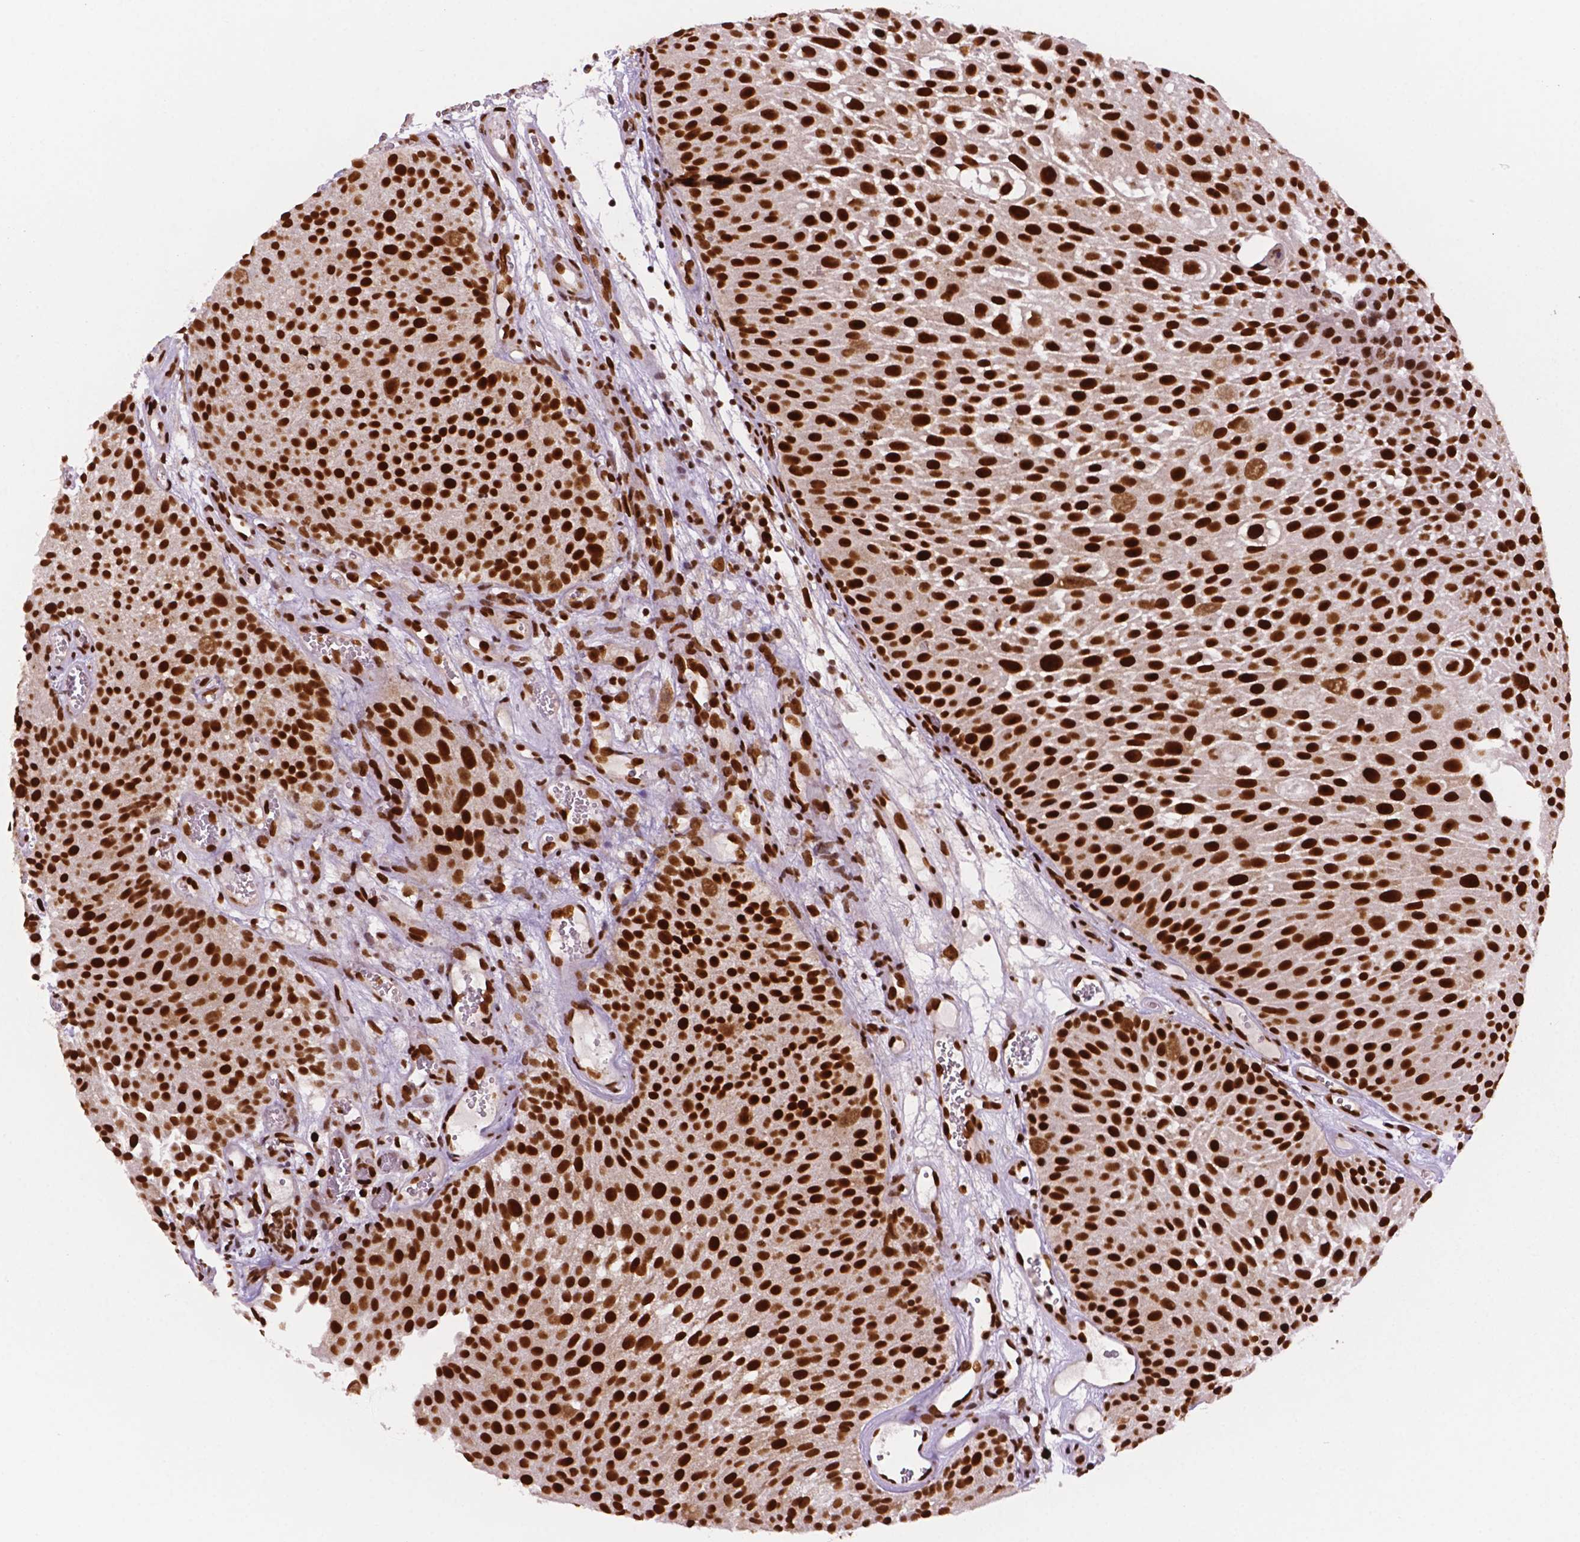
{"staining": {"intensity": "strong", "quantity": ">75%", "location": "nuclear"}, "tissue": "urothelial cancer", "cell_type": "Tumor cells", "image_type": "cancer", "snomed": [{"axis": "morphology", "description": "Urothelial carcinoma, Low grade"}, {"axis": "topography", "description": "Urinary bladder"}], "caption": "High-magnification brightfield microscopy of urothelial cancer stained with DAB (3,3'-diaminobenzidine) (brown) and counterstained with hematoxylin (blue). tumor cells exhibit strong nuclear positivity is present in about>75% of cells.", "gene": "MLH1", "patient": {"sex": "male", "age": 72}}